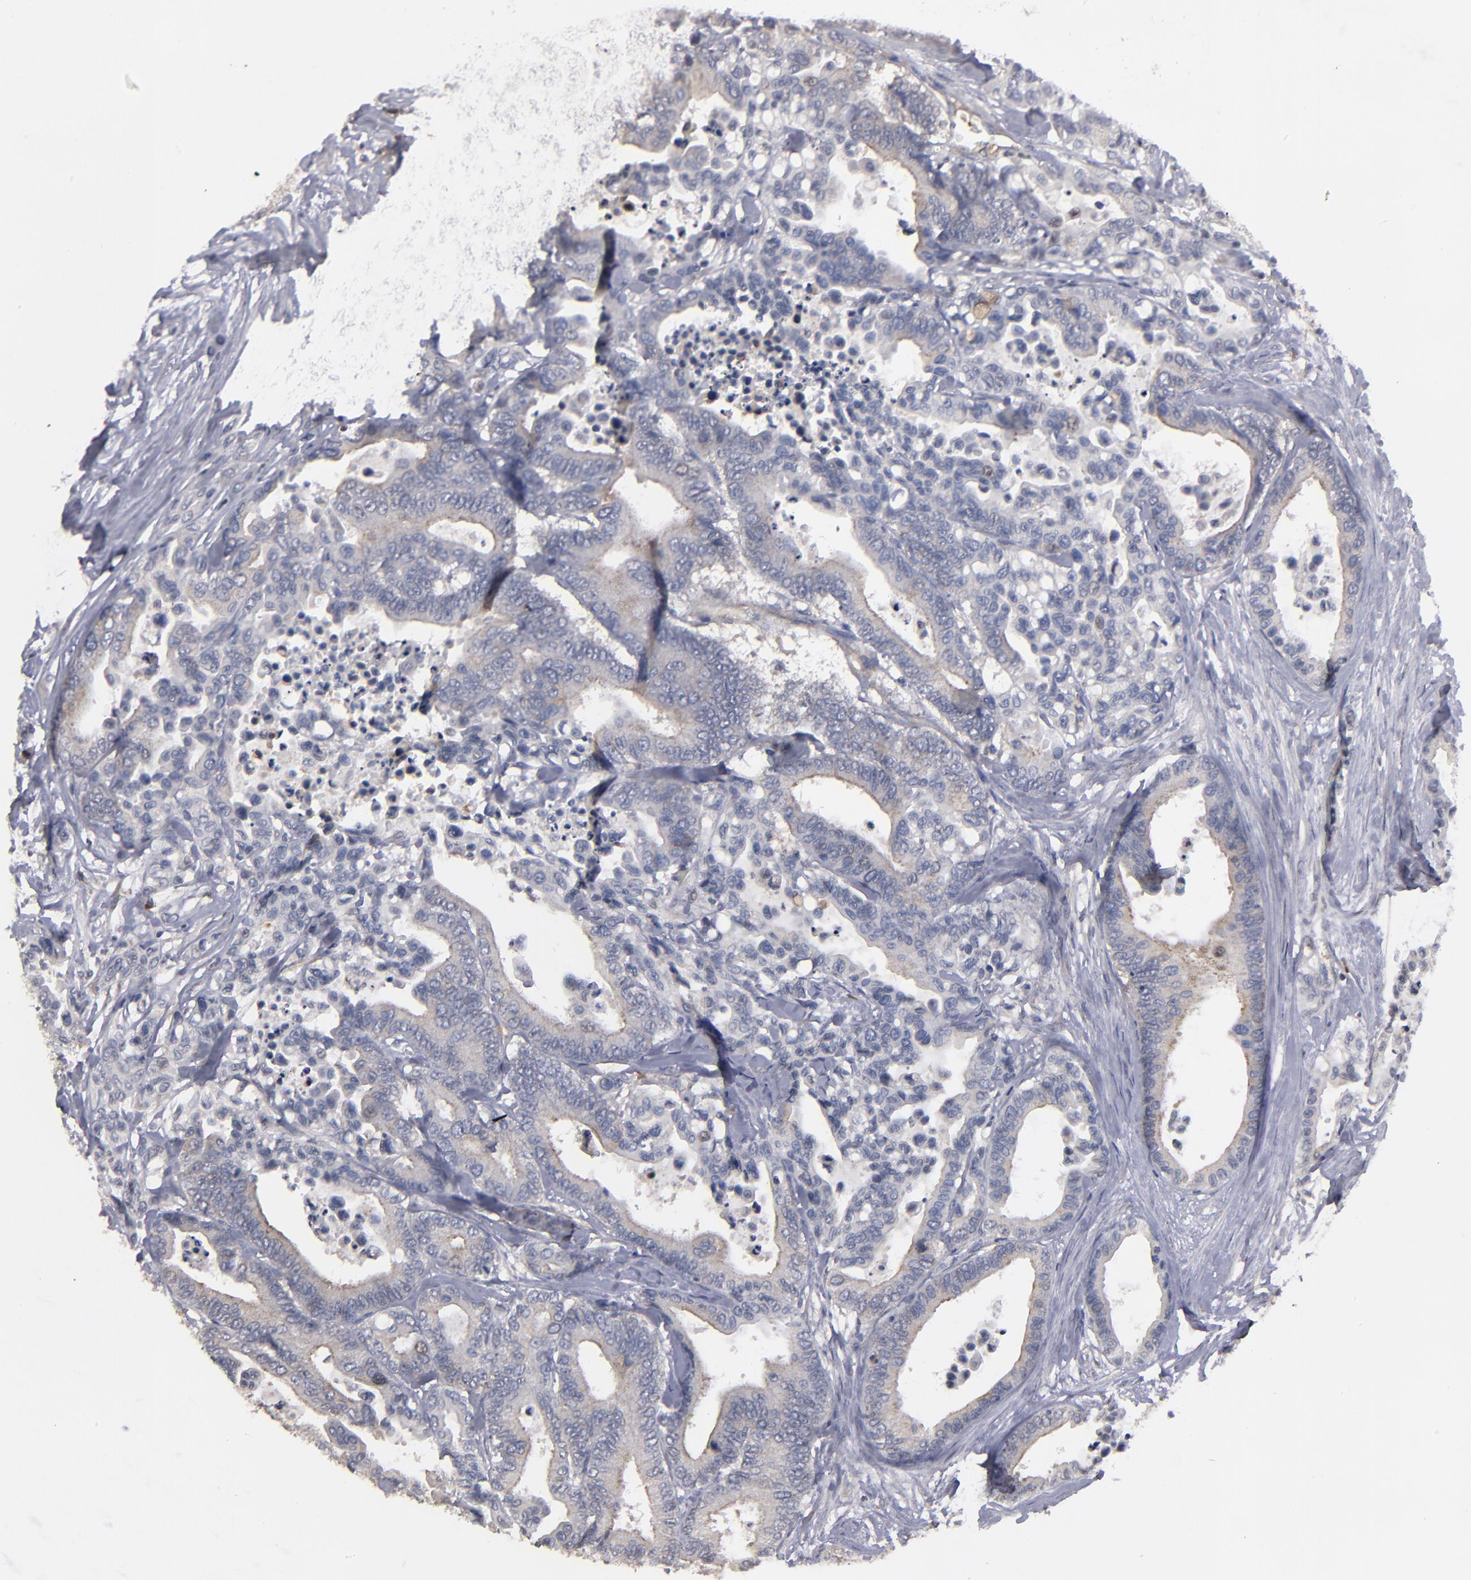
{"staining": {"intensity": "moderate", "quantity": ">75%", "location": "cytoplasmic/membranous"}, "tissue": "colorectal cancer", "cell_type": "Tumor cells", "image_type": "cancer", "snomed": [{"axis": "morphology", "description": "Adenocarcinoma, NOS"}, {"axis": "topography", "description": "Colon"}], "caption": "Immunohistochemical staining of adenocarcinoma (colorectal) exhibits medium levels of moderate cytoplasmic/membranous expression in approximately >75% of tumor cells. Immunohistochemistry stains the protein of interest in brown and the nuclei are stained blue.", "gene": "CEP97", "patient": {"sex": "male", "age": 82}}